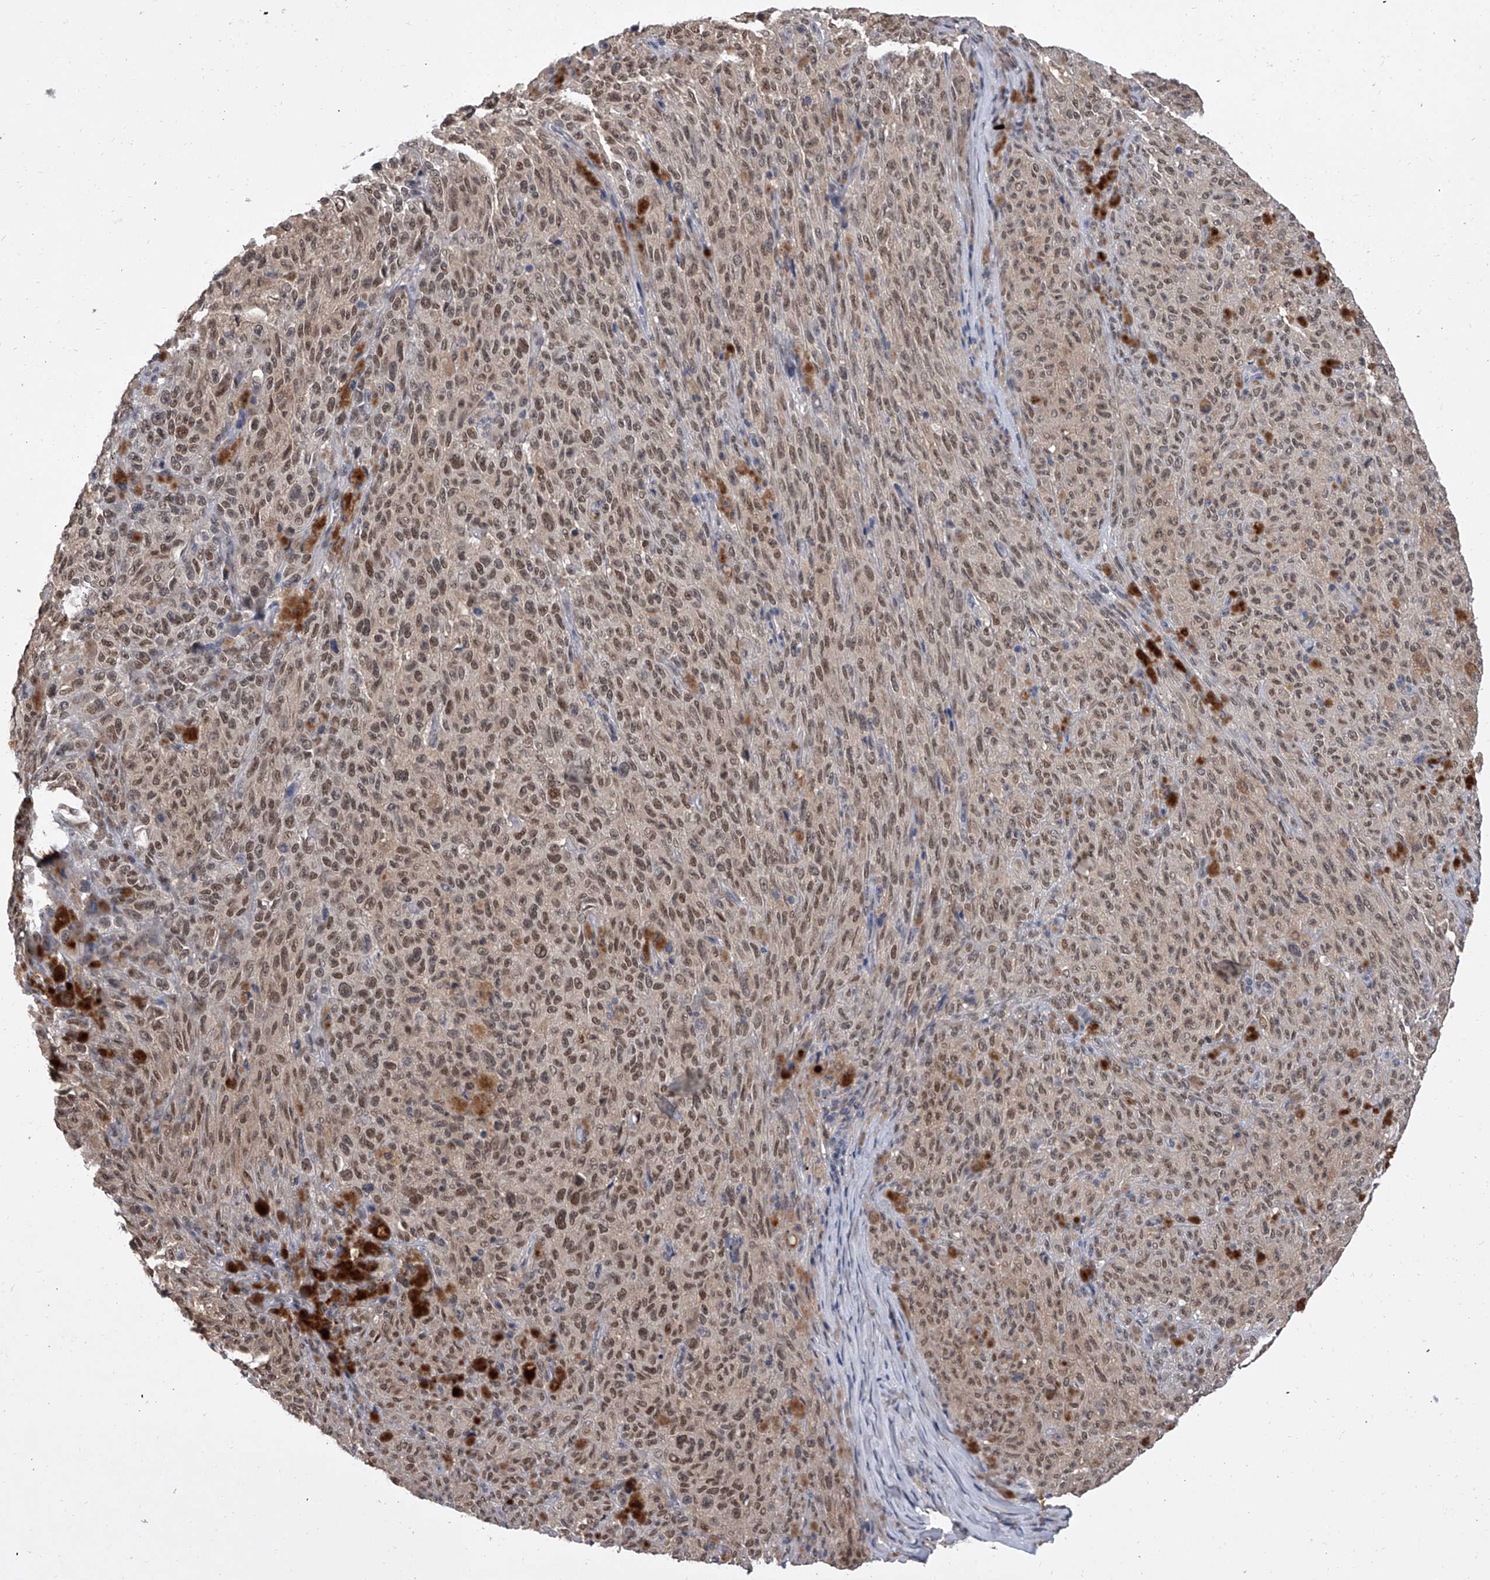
{"staining": {"intensity": "moderate", "quantity": ">75%", "location": "nuclear"}, "tissue": "melanoma", "cell_type": "Tumor cells", "image_type": "cancer", "snomed": [{"axis": "morphology", "description": "Malignant melanoma, NOS"}, {"axis": "topography", "description": "Skin"}], "caption": "Moderate nuclear expression for a protein is identified in about >75% of tumor cells of melanoma using immunohistochemistry (IHC).", "gene": "BHLHE23", "patient": {"sex": "female", "age": 82}}